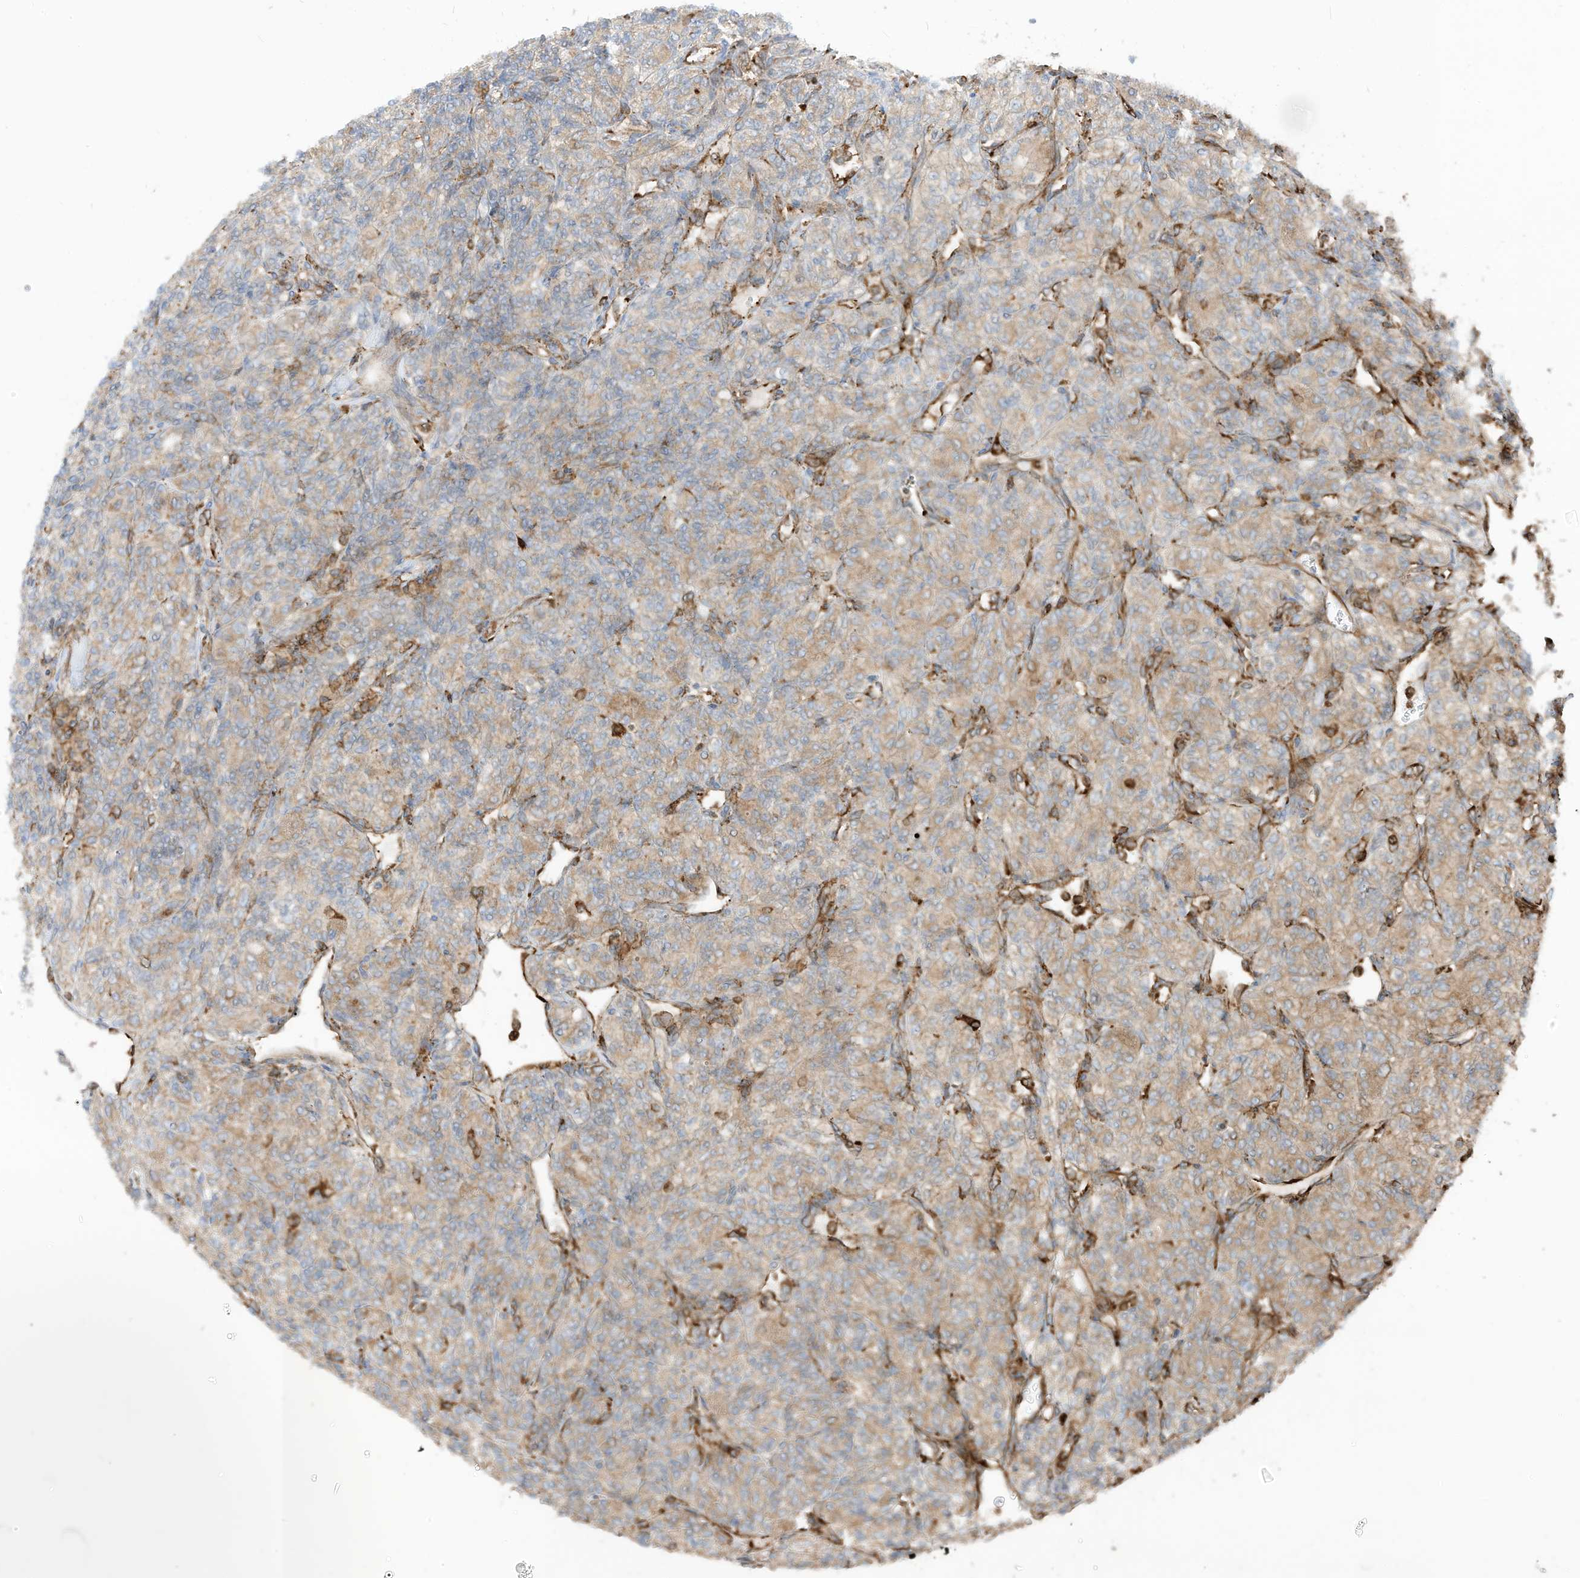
{"staining": {"intensity": "weak", "quantity": ">75%", "location": "cytoplasmic/membranous"}, "tissue": "renal cancer", "cell_type": "Tumor cells", "image_type": "cancer", "snomed": [{"axis": "morphology", "description": "Adenocarcinoma, NOS"}, {"axis": "topography", "description": "Kidney"}], "caption": "Immunohistochemistry (IHC) of human renal cancer (adenocarcinoma) displays low levels of weak cytoplasmic/membranous positivity in about >75% of tumor cells.", "gene": "TRNAU1AP", "patient": {"sex": "male", "age": 77}}